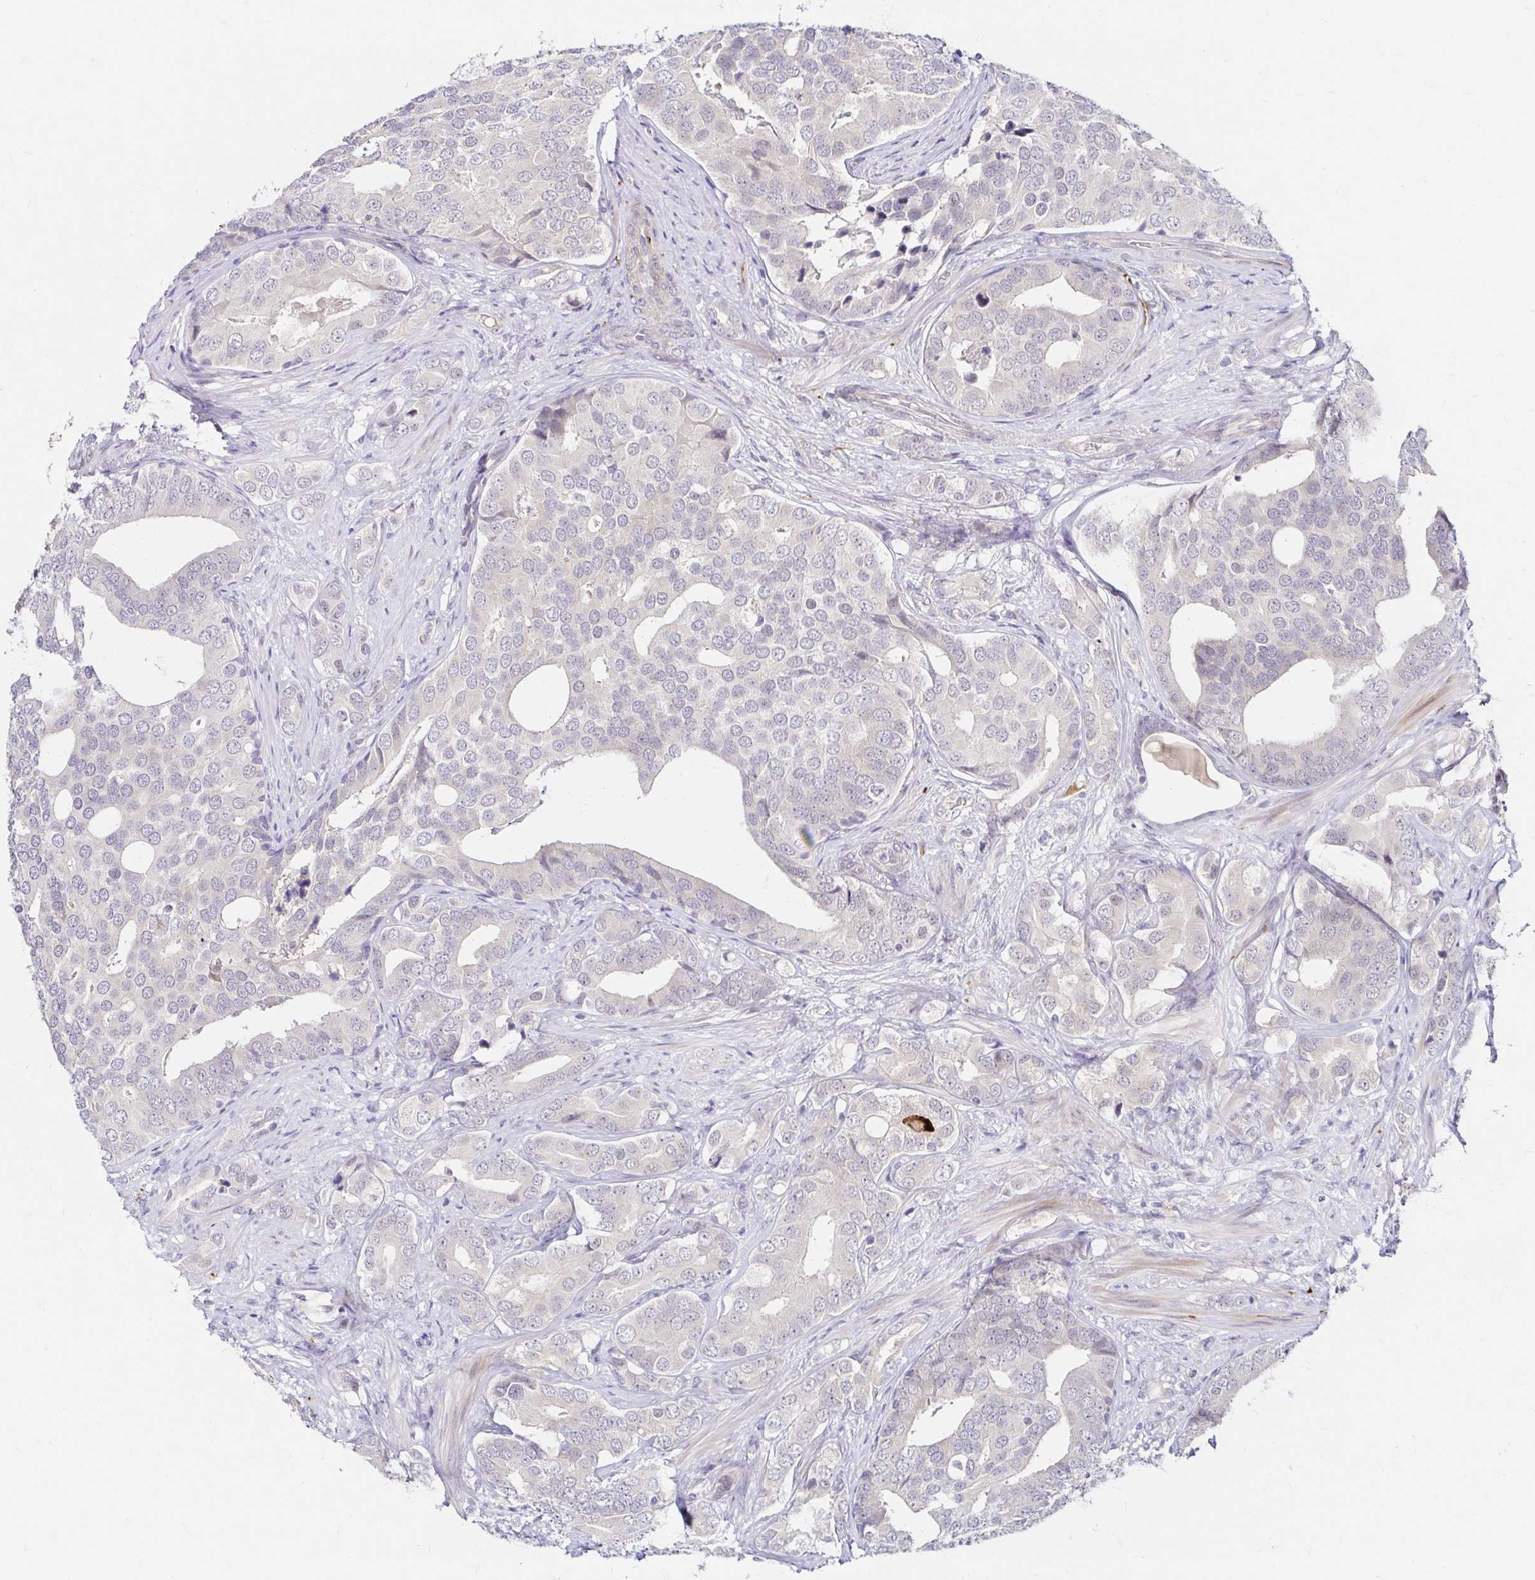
{"staining": {"intensity": "negative", "quantity": "none", "location": "none"}, "tissue": "prostate cancer", "cell_type": "Tumor cells", "image_type": "cancer", "snomed": [{"axis": "morphology", "description": "Adenocarcinoma, High grade"}, {"axis": "topography", "description": "Prostate"}], "caption": "A photomicrograph of human prostate high-grade adenocarcinoma is negative for staining in tumor cells.", "gene": "GUCY1A1", "patient": {"sex": "male", "age": 62}}